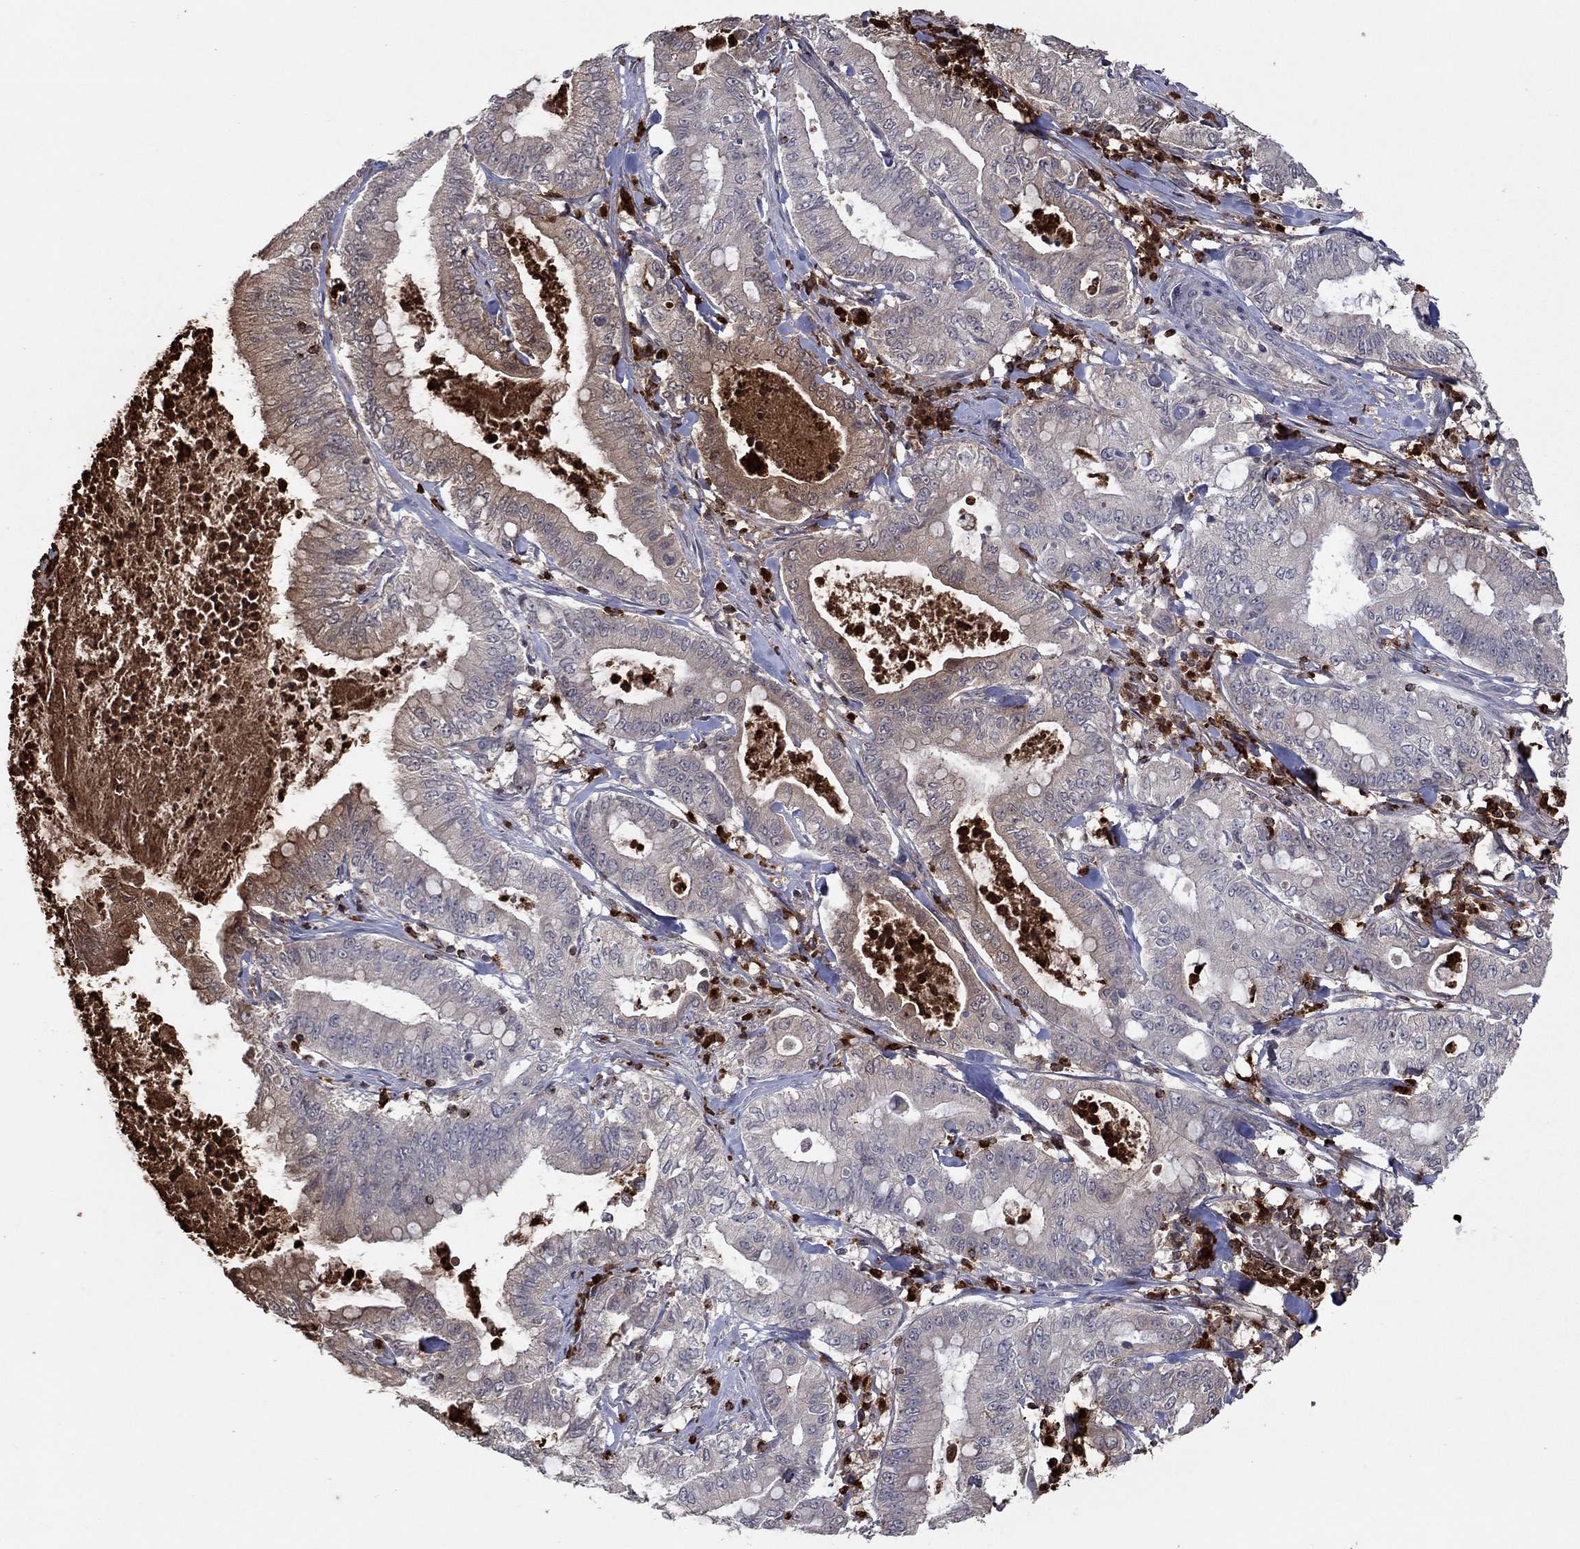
{"staining": {"intensity": "weak", "quantity": "25%-75%", "location": "cytoplasmic/membranous"}, "tissue": "pancreatic cancer", "cell_type": "Tumor cells", "image_type": "cancer", "snomed": [{"axis": "morphology", "description": "Adenocarcinoma, NOS"}, {"axis": "topography", "description": "Pancreas"}], "caption": "High-power microscopy captured an immunohistochemistry photomicrograph of pancreatic cancer (adenocarcinoma), revealing weak cytoplasmic/membranous positivity in about 25%-75% of tumor cells.", "gene": "CCL5", "patient": {"sex": "male", "age": 71}}